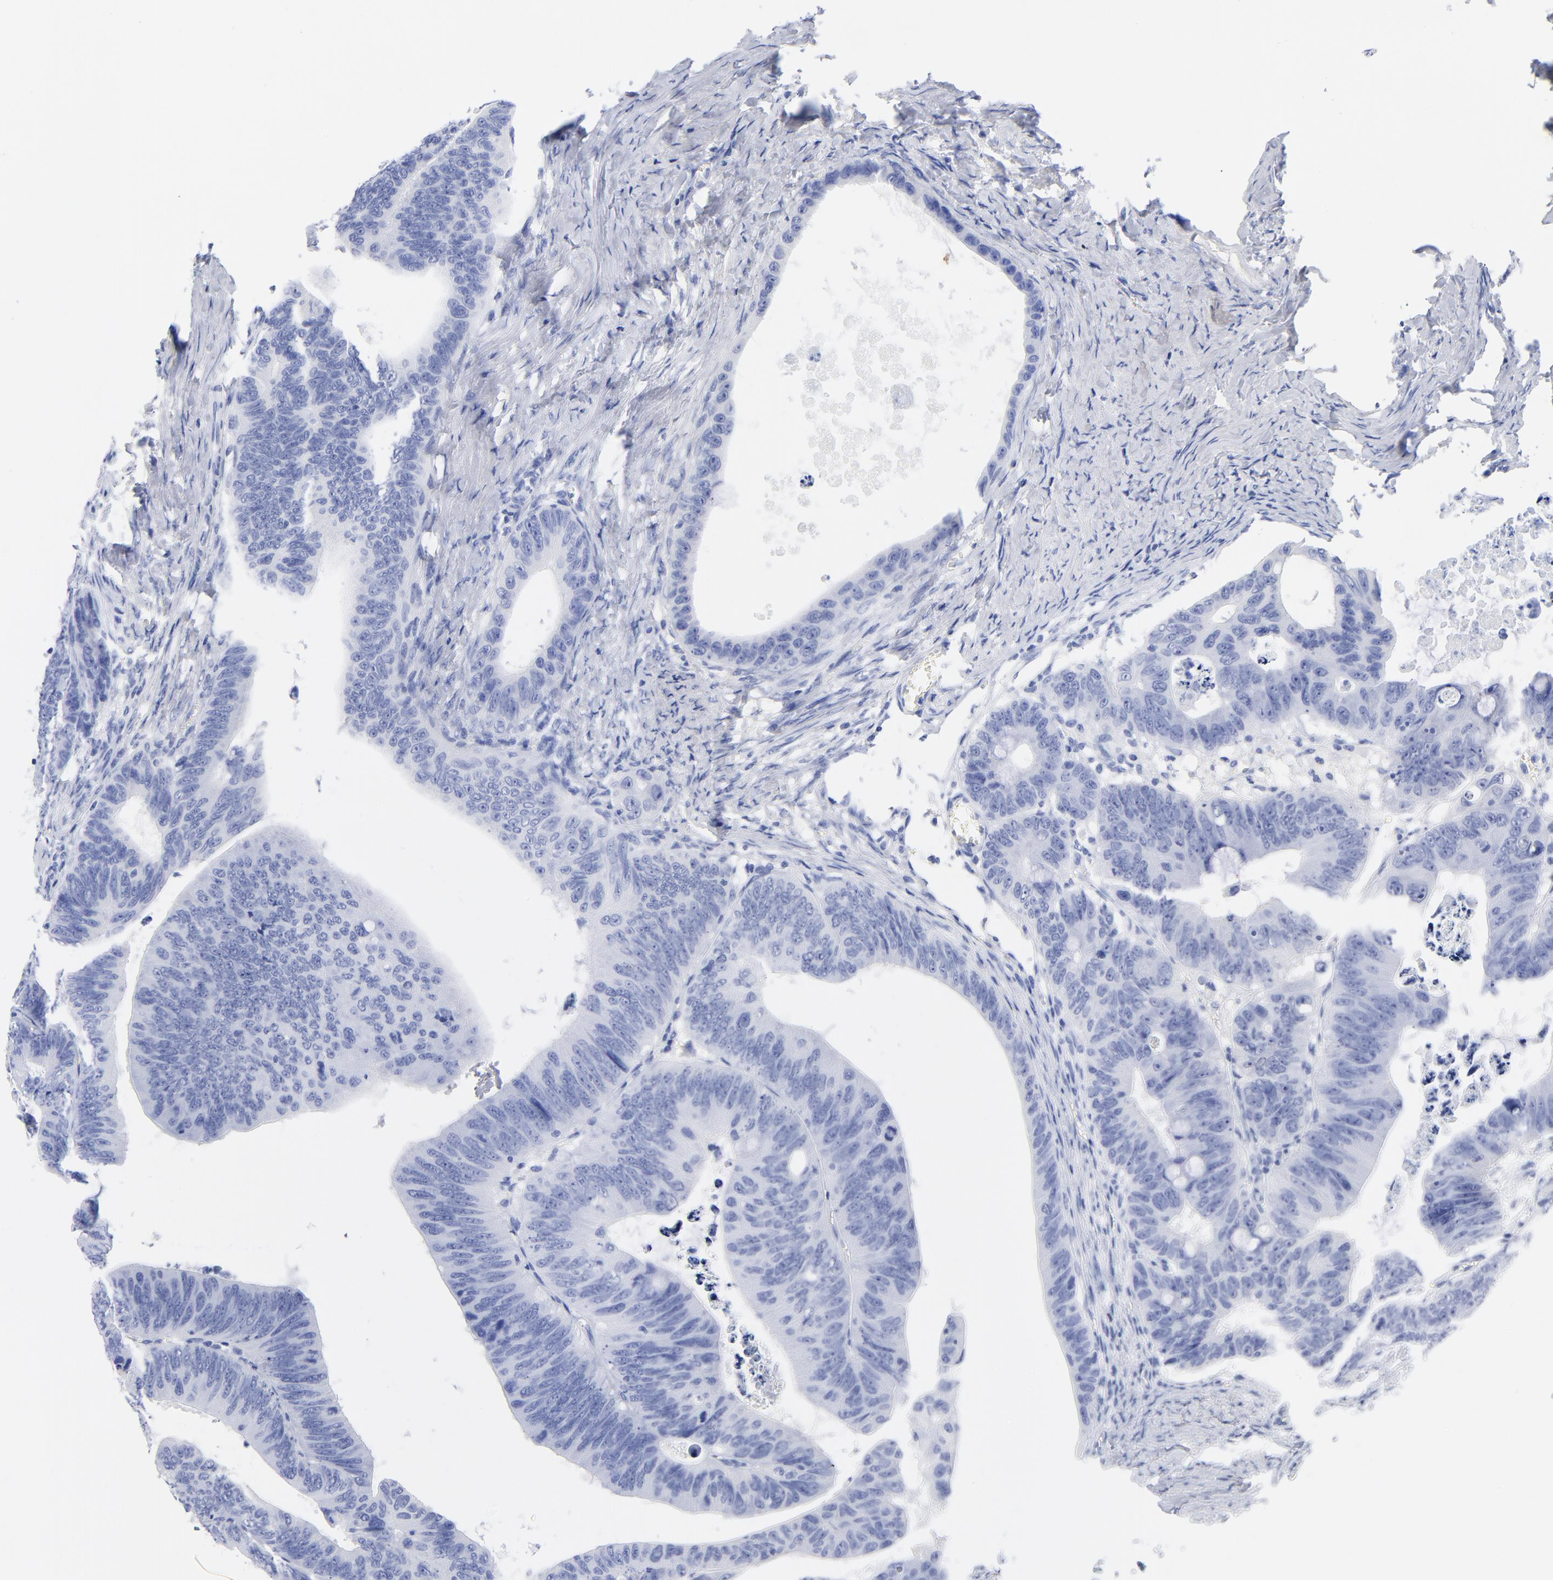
{"staining": {"intensity": "negative", "quantity": "none", "location": "none"}, "tissue": "colorectal cancer", "cell_type": "Tumor cells", "image_type": "cancer", "snomed": [{"axis": "morphology", "description": "Adenocarcinoma, NOS"}, {"axis": "topography", "description": "Colon"}], "caption": "IHC histopathology image of neoplastic tissue: human colorectal cancer stained with DAB (3,3'-diaminobenzidine) exhibits no significant protein staining in tumor cells.", "gene": "ACY1", "patient": {"sex": "female", "age": 55}}